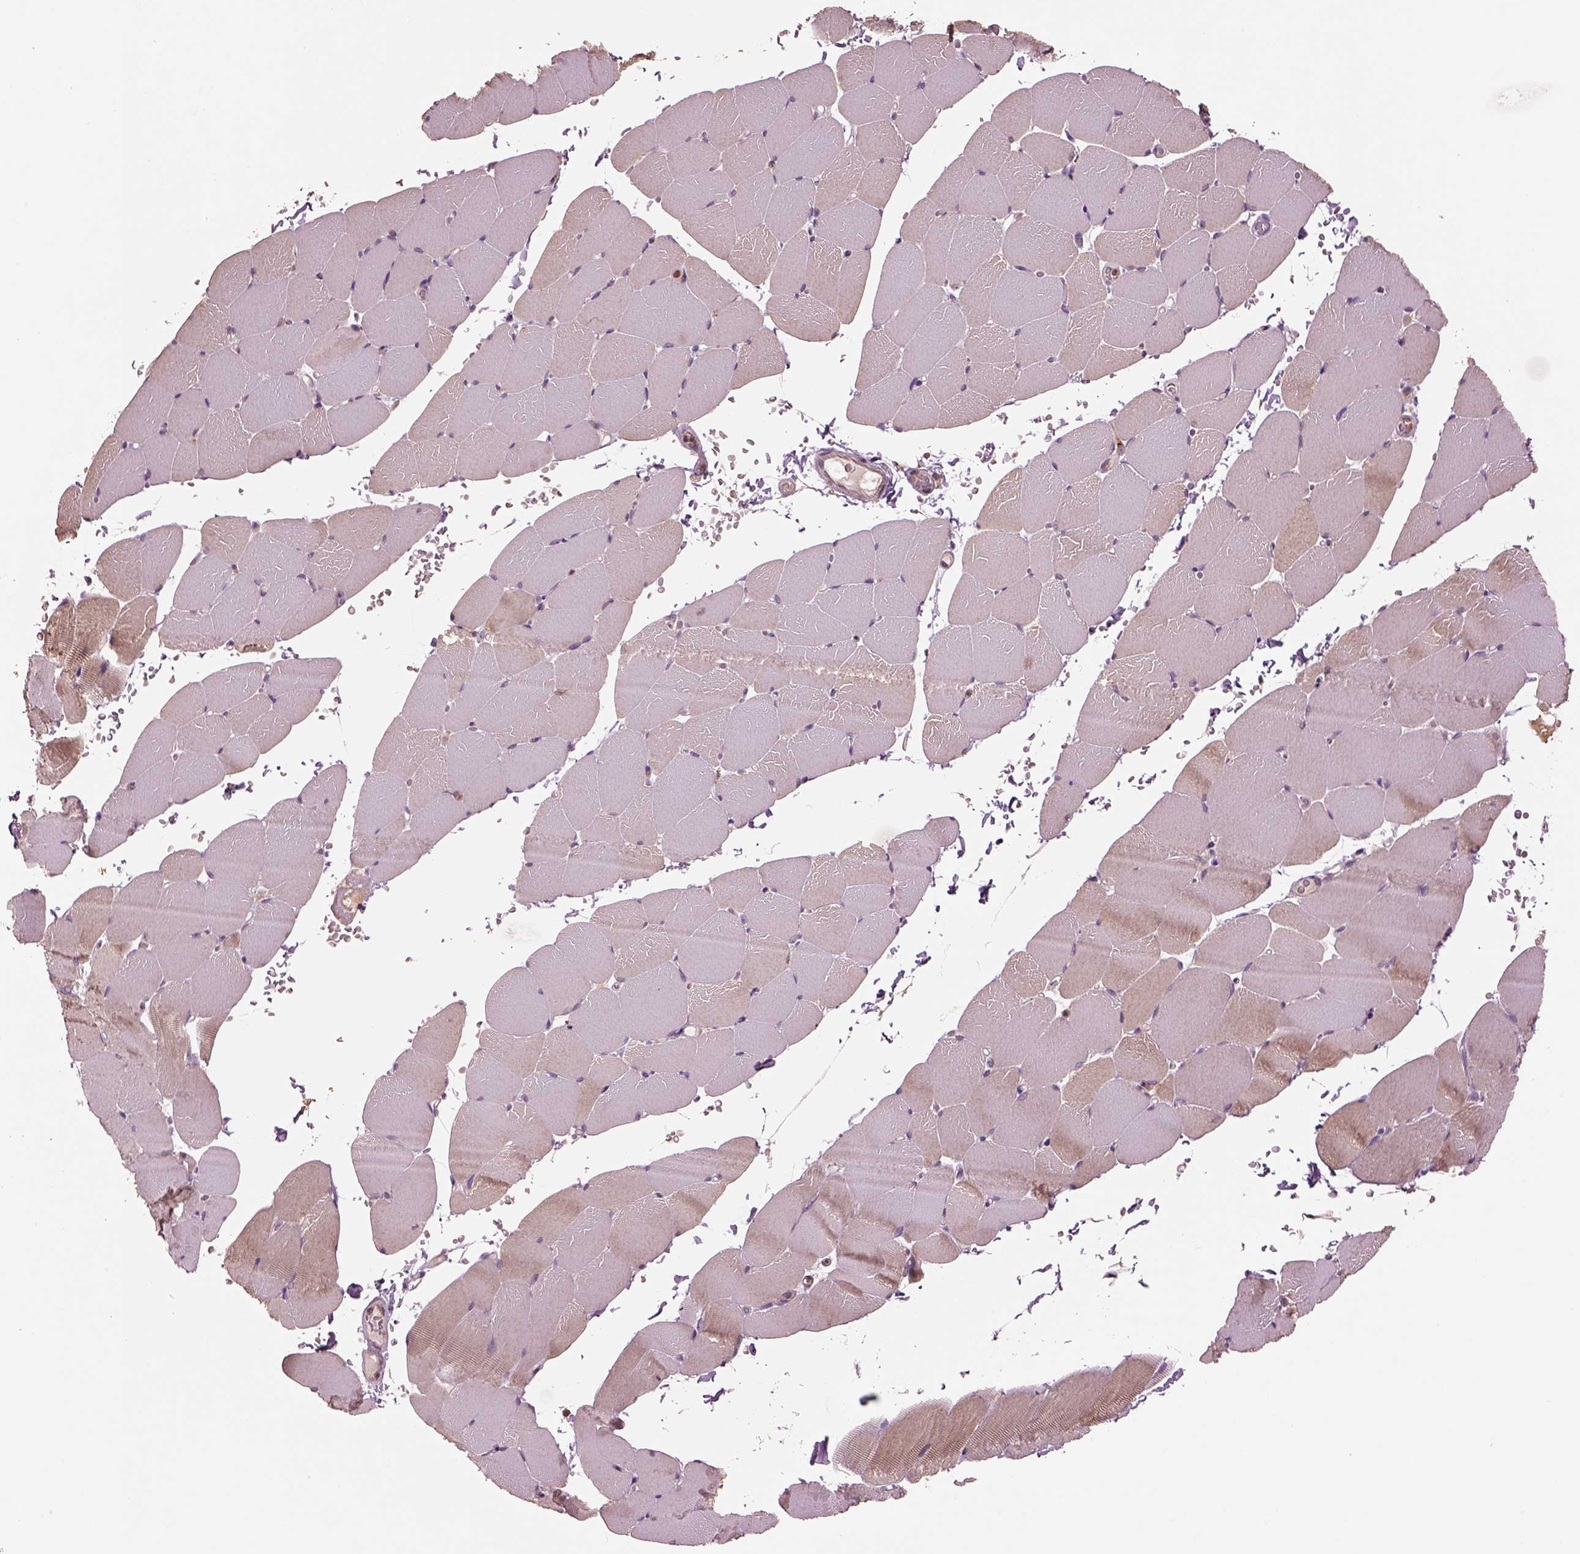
{"staining": {"intensity": "weak", "quantity": "<25%", "location": "cytoplasmic/membranous"}, "tissue": "skeletal muscle", "cell_type": "Myocytes", "image_type": "normal", "snomed": [{"axis": "morphology", "description": "Normal tissue, NOS"}, {"axis": "topography", "description": "Skeletal muscle"}], "caption": "This photomicrograph is of normal skeletal muscle stained with immunohistochemistry to label a protein in brown with the nuclei are counter-stained blue. There is no staining in myocytes.", "gene": "MTHFS", "patient": {"sex": "female", "age": 37}}